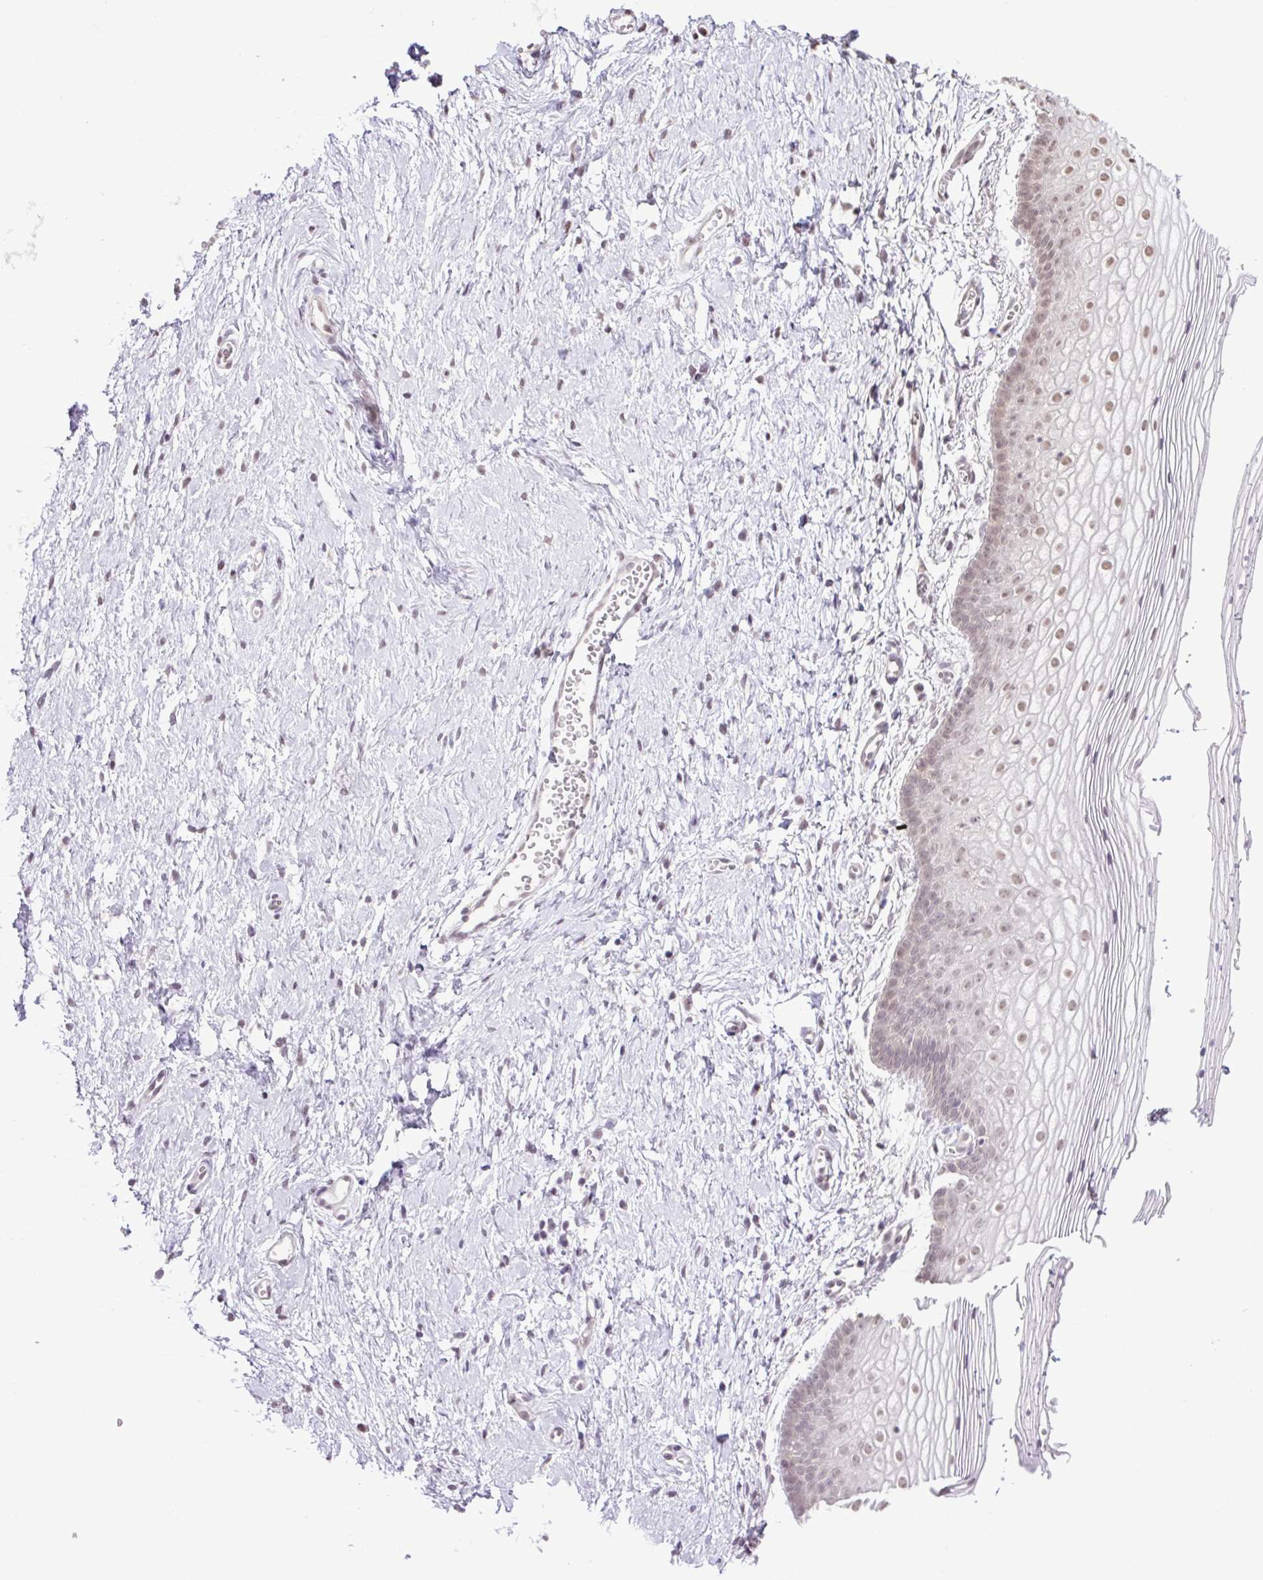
{"staining": {"intensity": "moderate", "quantity": "25%-75%", "location": "nuclear"}, "tissue": "vagina", "cell_type": "Squamous epithelial cells", "image_type": "normal", "snomed": [{"axis": "morphology", "description": "Normal tissue, NOS"}, {"axis": "topography", "description": "Vagina"}], "caption": "Vagina stained with DAB (3,3'-diaminobenzidine) immunohistochemistry exhibits medium levels of moderate nuclear expression in approximately 25%-75% of squamous epithelial cells. The staining is performed using DAB brown chromogen to label protein expression. The nuclei are counter-stained blue using hematoxylin.", "gene": "SGTA", "patient": {"sex": "female", "age": 56}}